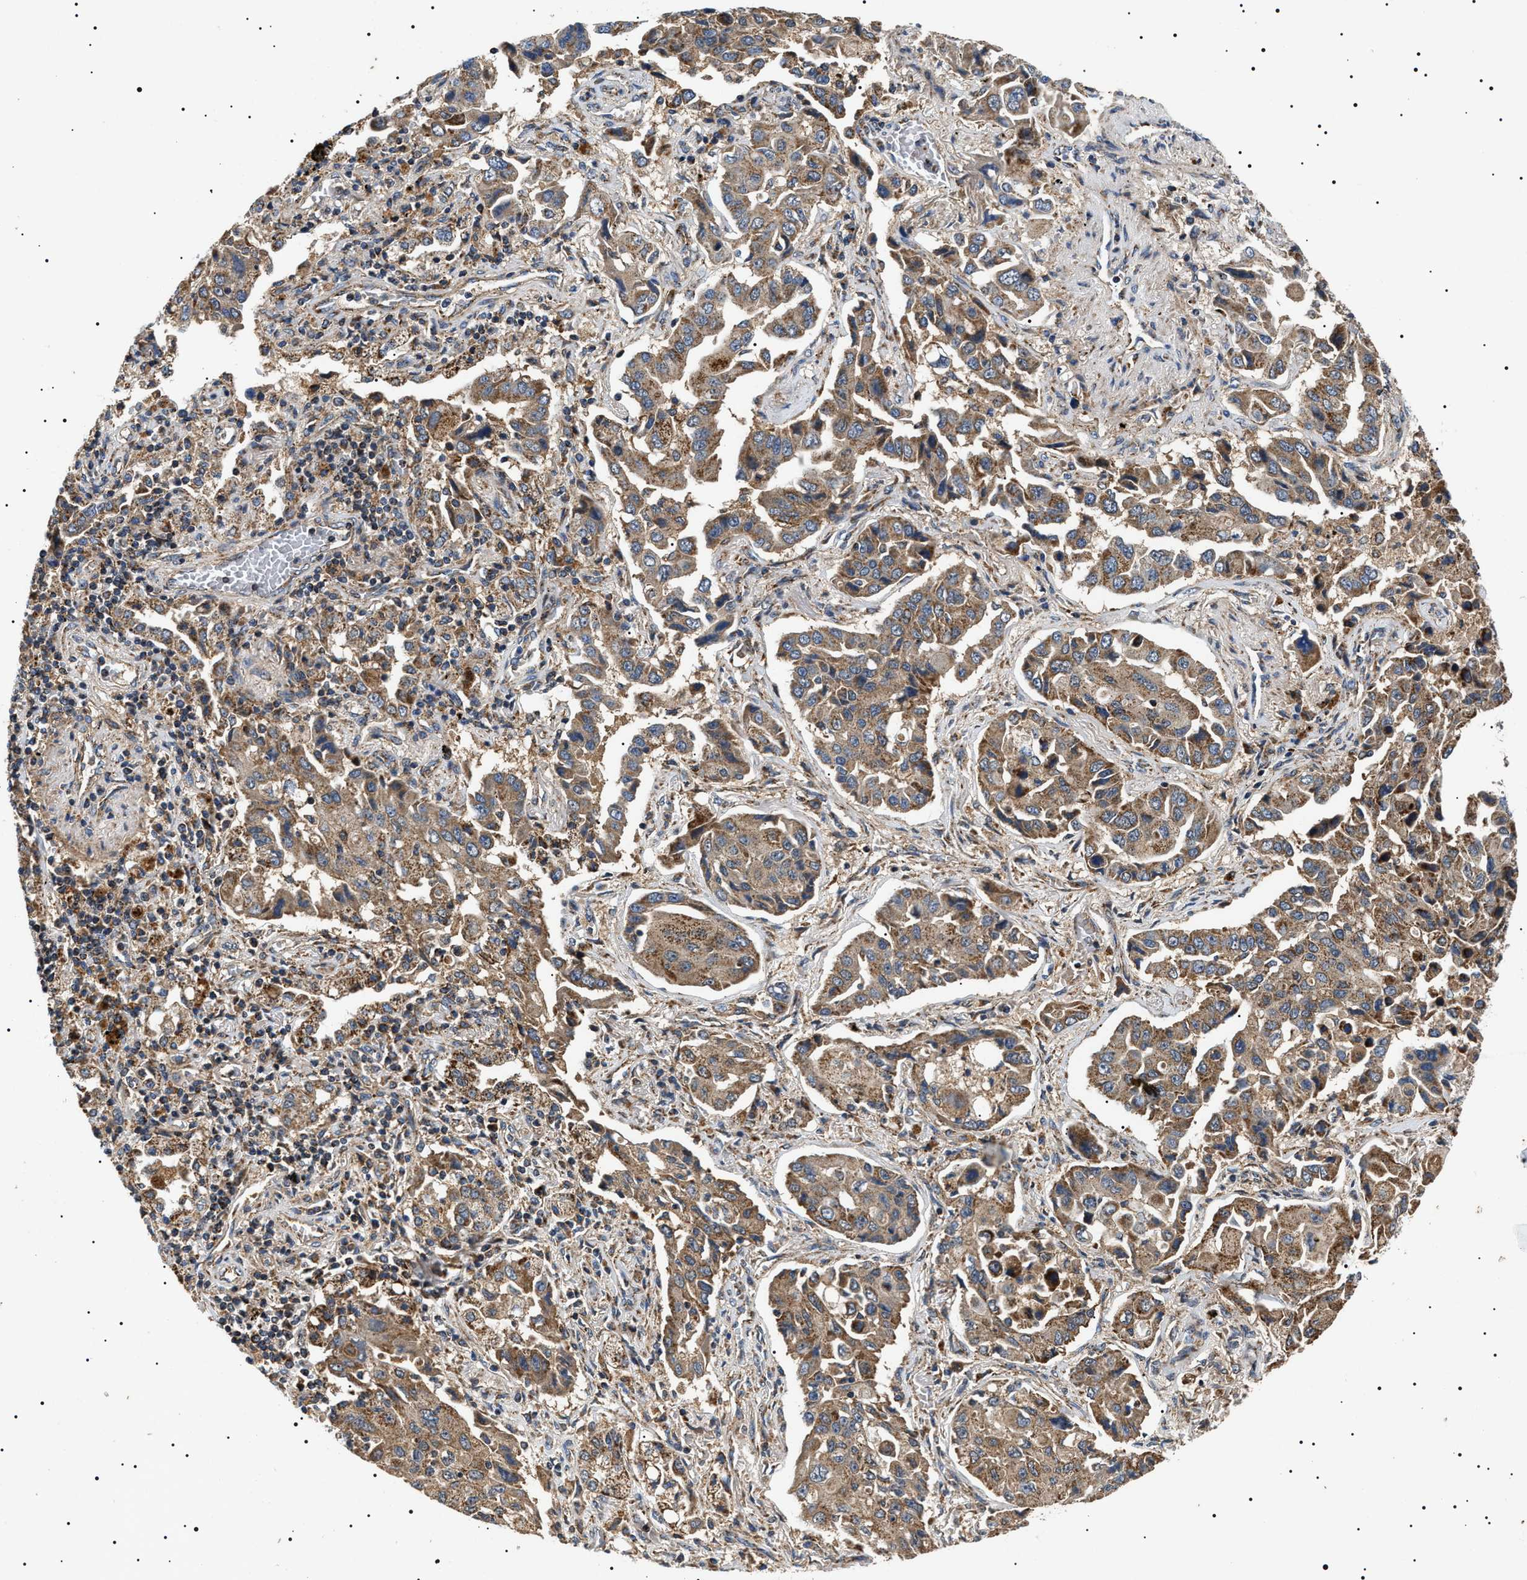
{"staining": {"intensity": "moderate", "quantity": ">75%", "location": "cytoplasmic/membranous"}, "tissue": "lung cancer", "cell_type": "Tumor cells", "image_type": "cancer", "snomed": [{"axis": "morphology", "description": "Adenocarcinoma, NOS"}, {"axis": "topography", "description": "Lung"}], "caption": "Lung adenocarcinoma tissue demonstrates moderate cytoplasmic/membranous staining in approximately >75% of tumor cells, visualized by immunohistochemistry. (DAB IHC with brightfield microscopy, high magnification).", "gene": "OXSM", "patient": {"sex": "female", "age": 65}}